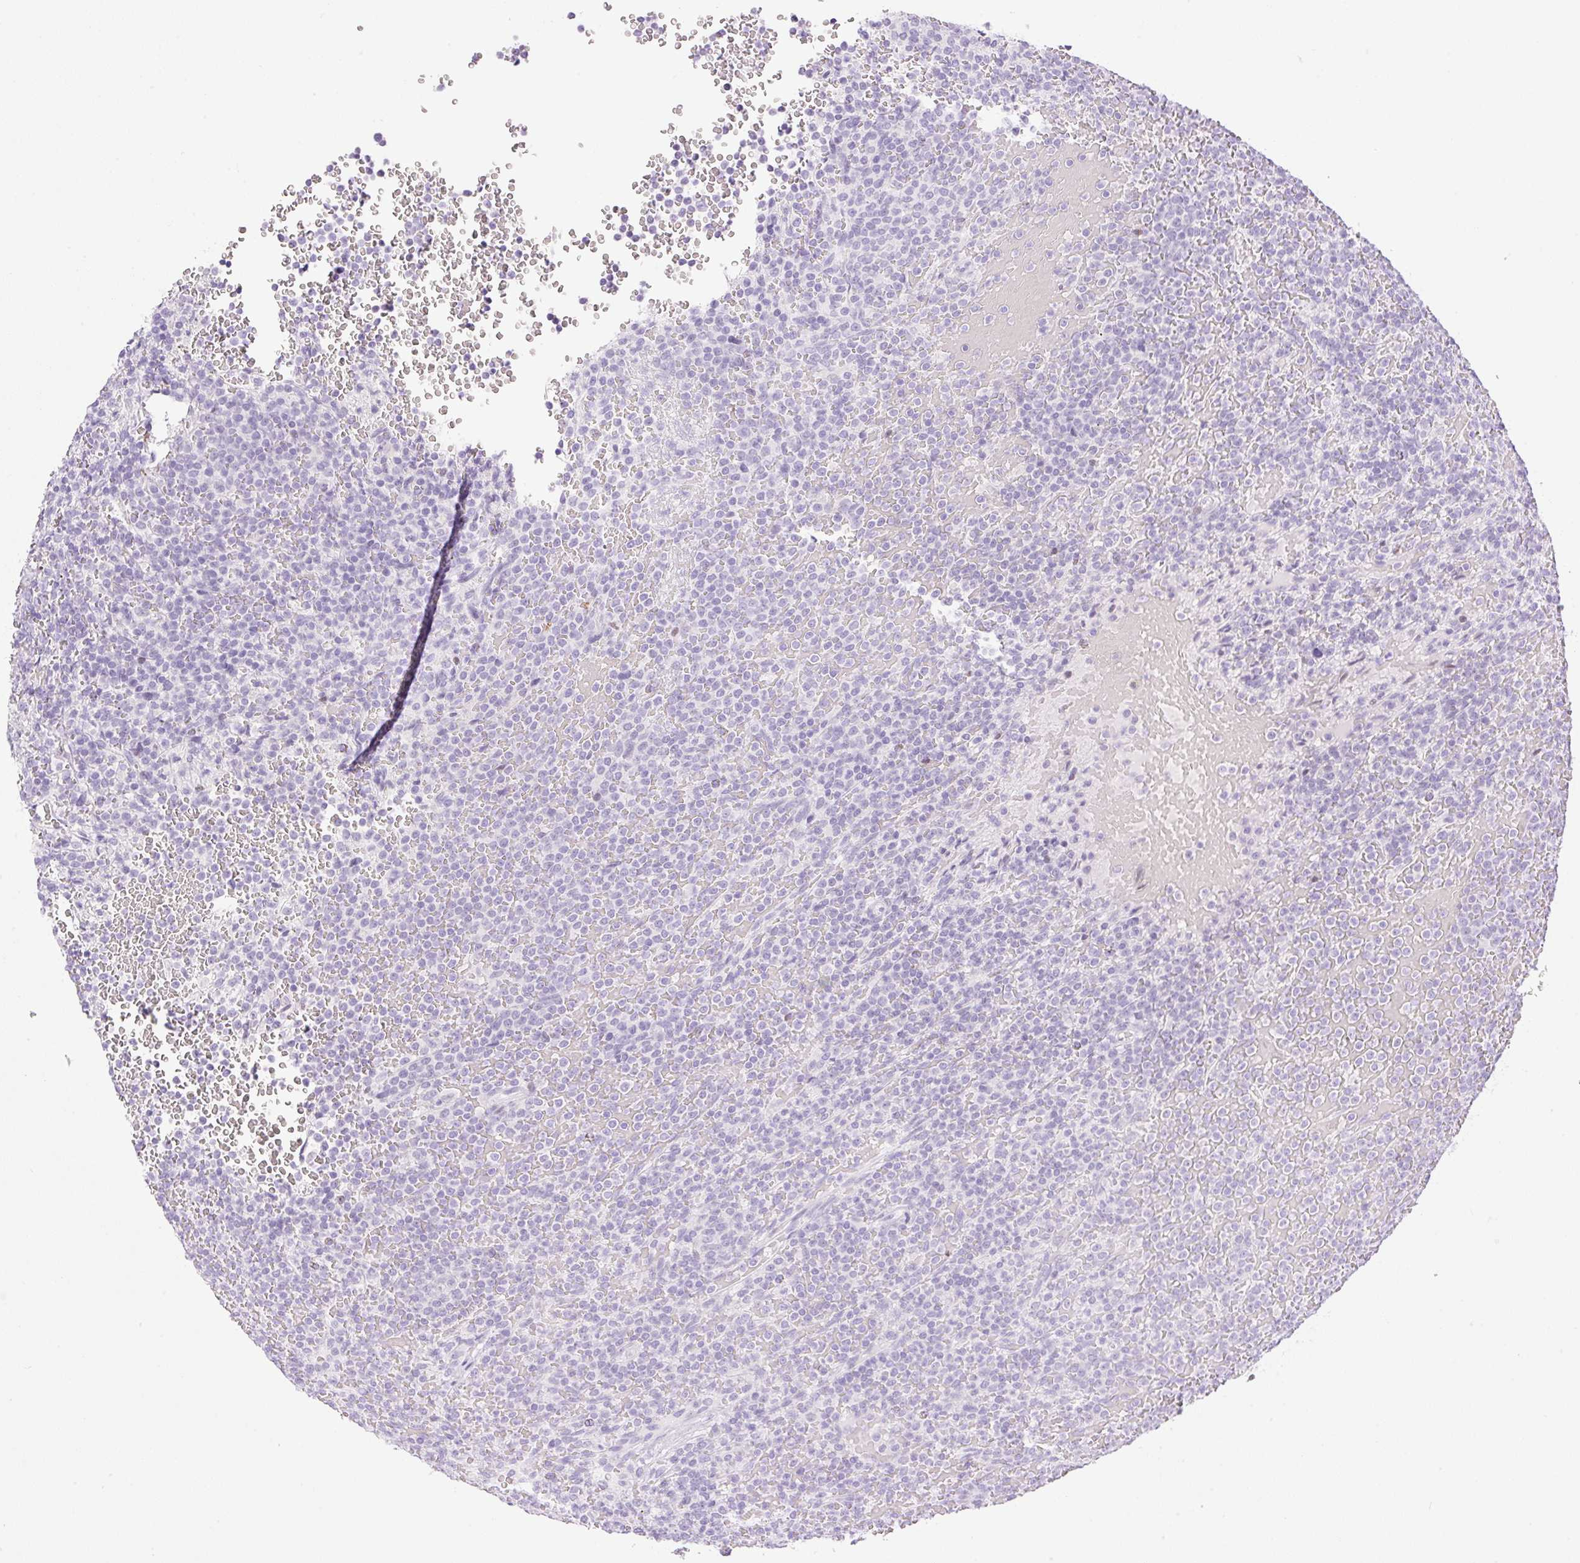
{"staining": {"intensity": "negative", "quantity": "none", "location": "none"}, "tissue": "lymphoma", "cell_type": "Tumor cells", "image_type": "cancer", "snomed": [{"axis": "morphology", "description": "Malignant lymphoma, non-Hodgkin's type, Low grade"}, {"axis": "topography", "description": "Spleen"}], "caption": "A high-resolution image shows immunohistochemistry (IHC) staining of lymphoma, which displays no significant expression in tumor cells.", "gene": "SP140L", "patient": {"sex": "male", "age": 60}}